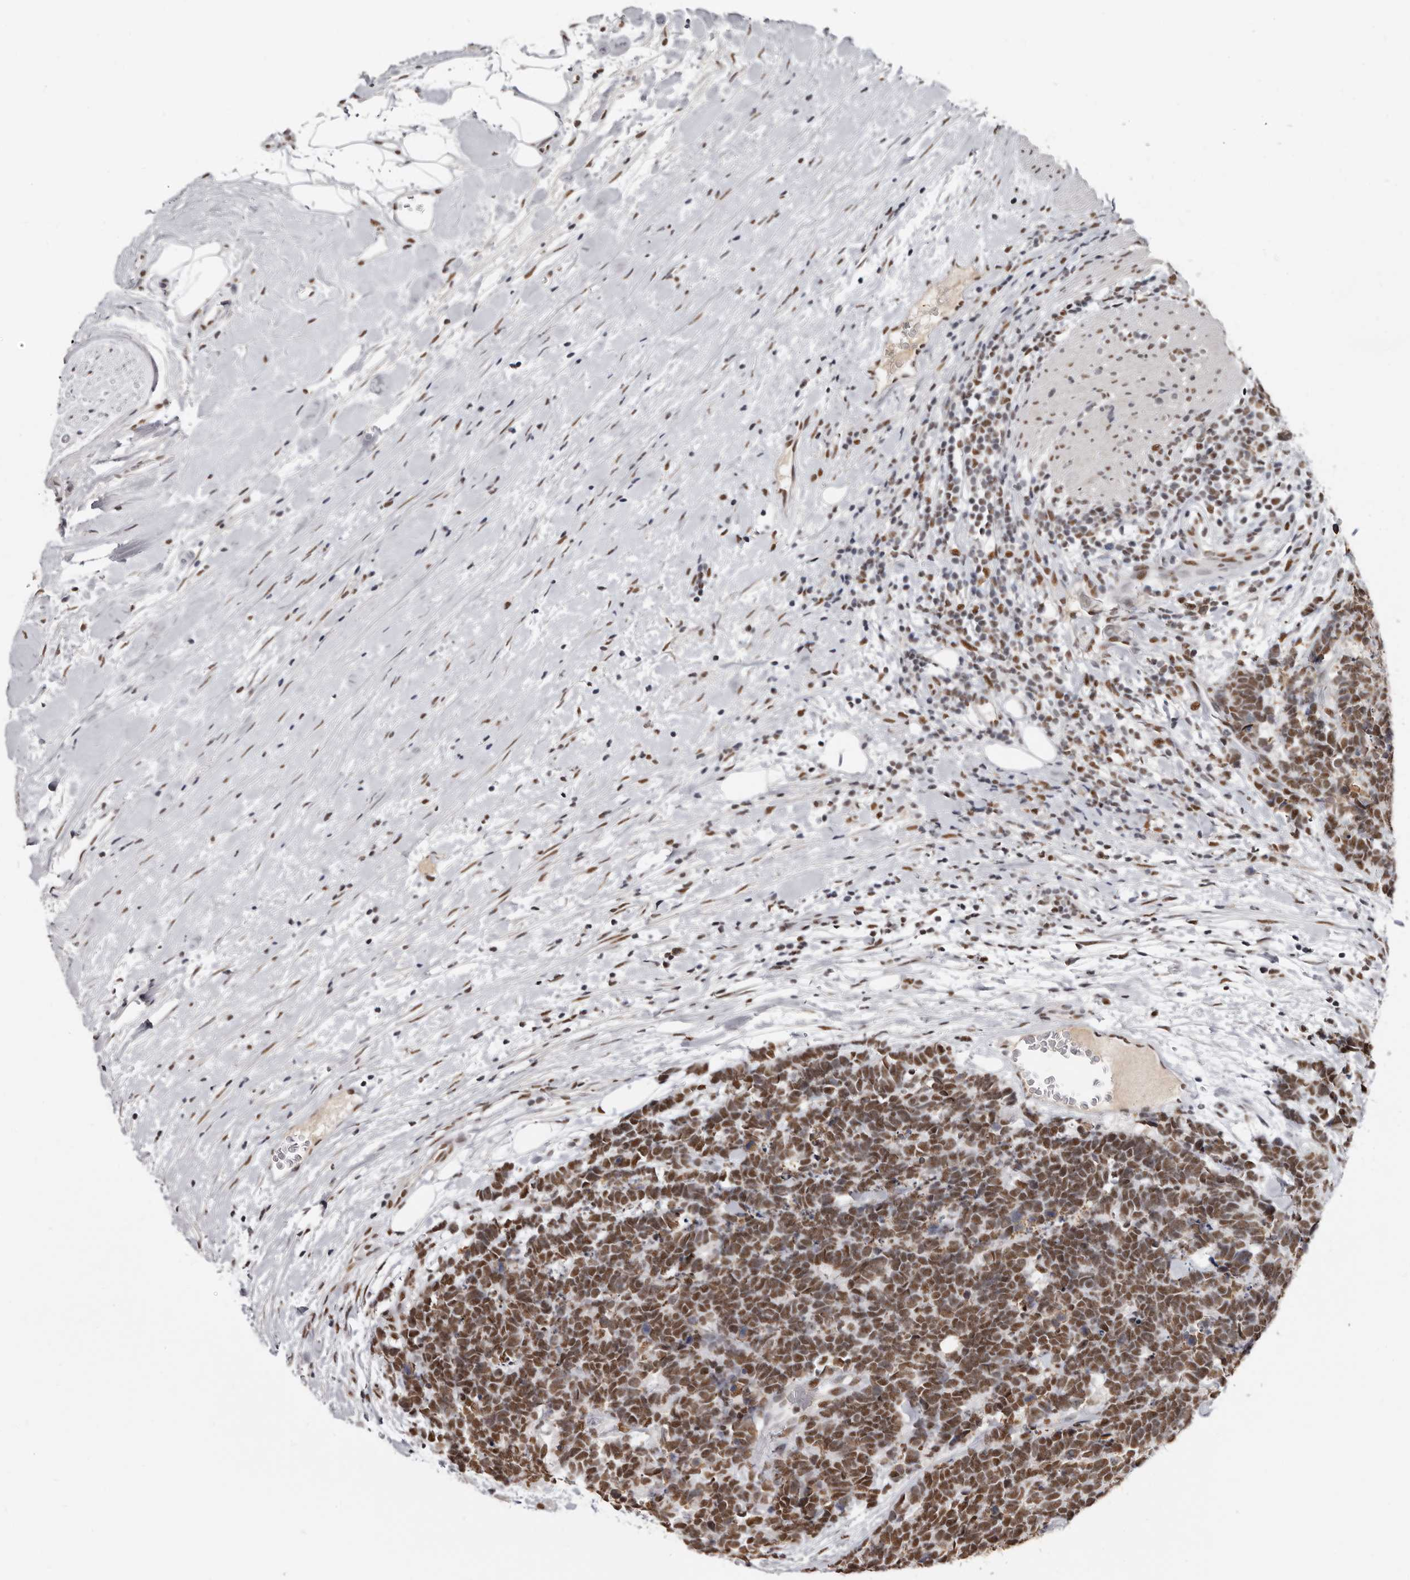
{"staining": {"intensity": "moderate", "quantity": ">75%", "location": "nuclear"}, "tissue": "carcinoid", "cell_type": "Tumor cells", "image_type": "cancer", "snomed": [{"axis": "morphology", "description": "Carcinoma, NOS"}, {"axis": "morphology", "description": "Carcinoid, malignant, NOS"}, {"axis": "topography", "description": "Urinary bladder"}], "caption": "Brown immunohistochemical staining in carcinoma reveals moderate nuclear positivity in approximately >75% of tumor cells. (brown staining indicates protein expression, while blue staining denotes nuclei).", "gene": "SCAF4", "patient": {"sex": "male", "age": 57}}